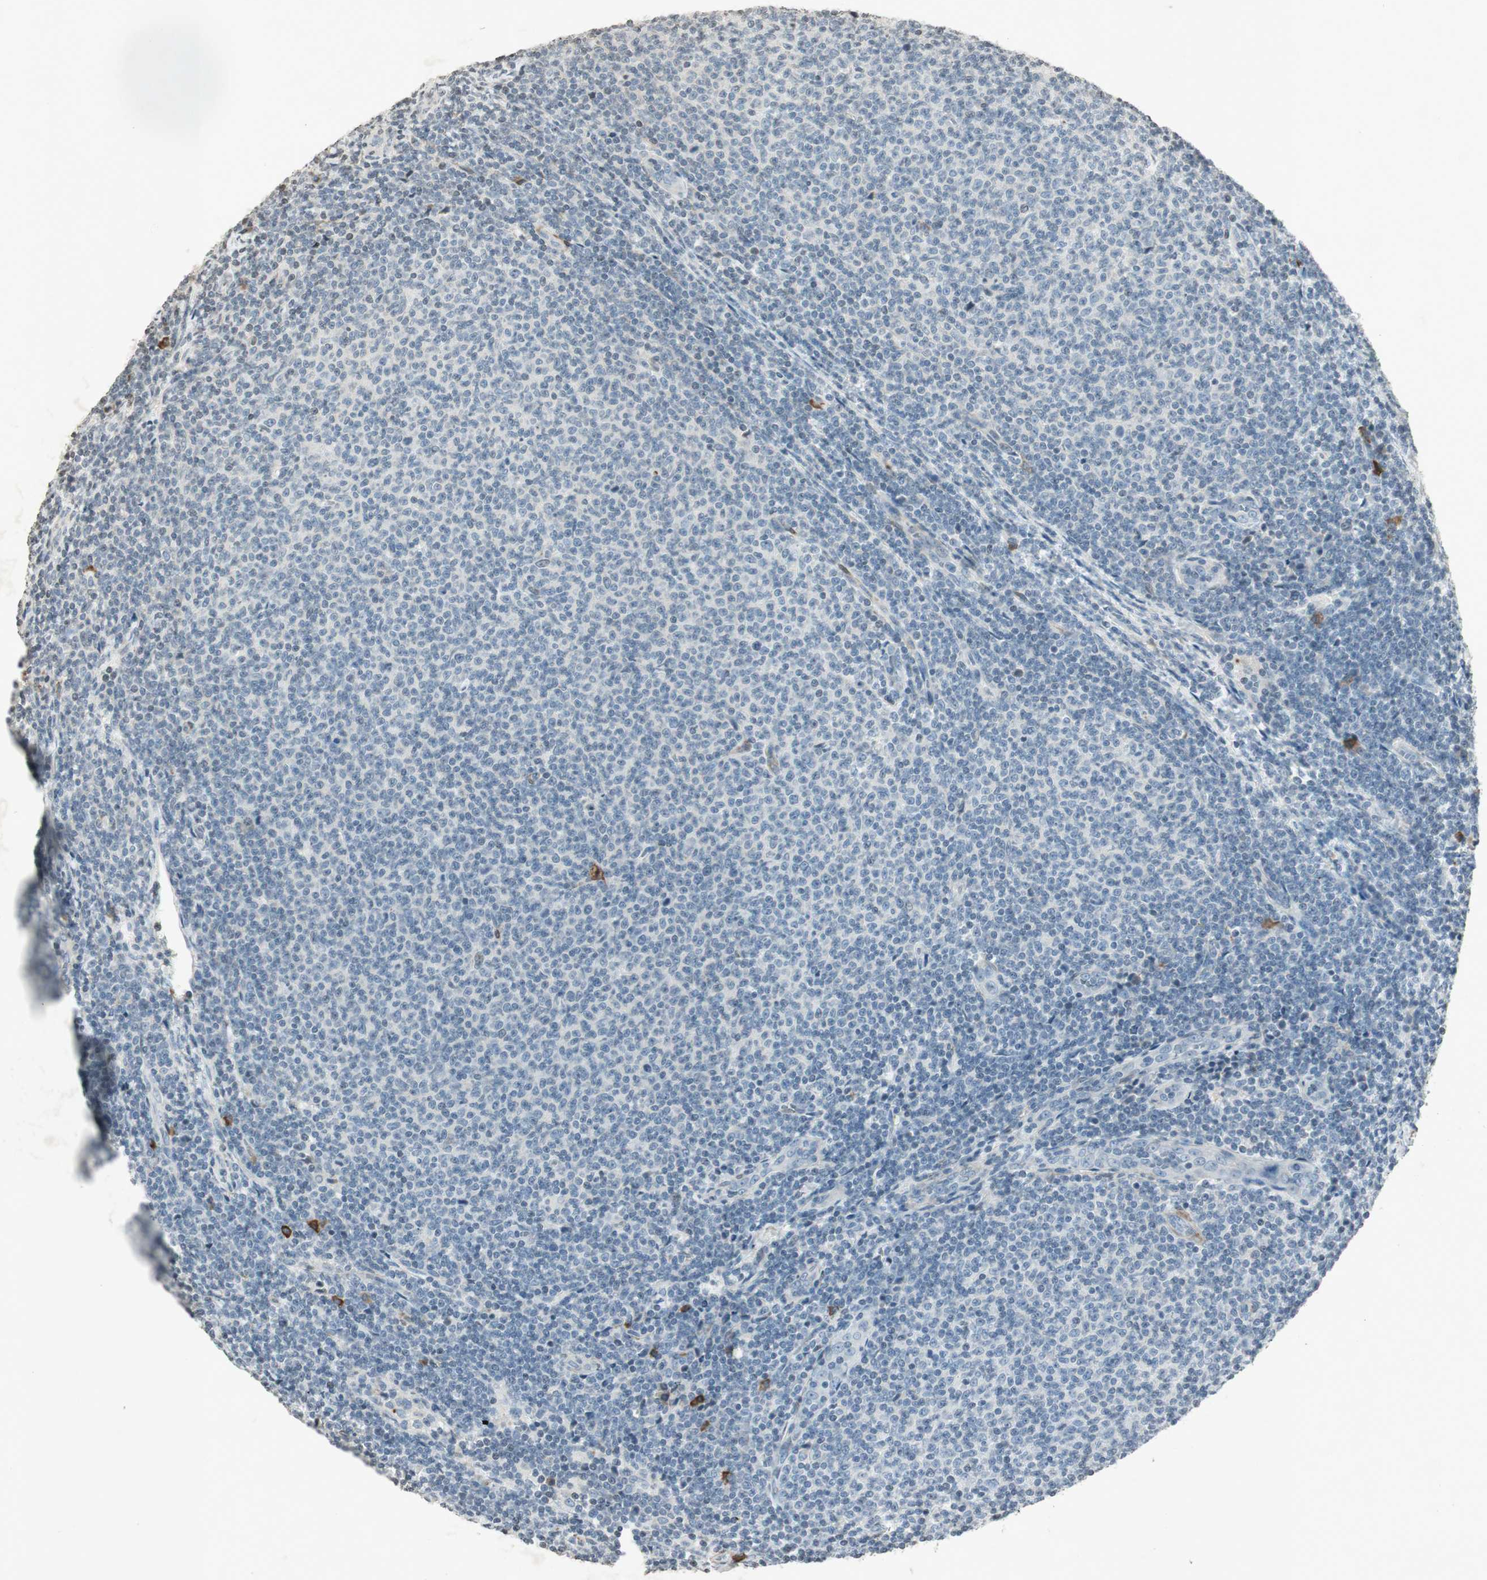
{"staining": {"intensity": "negative", "quantity": "none", "location": "none"}, "tissue": "lymphoma", "cell_type": "Tumor cells", "image_type": "cancer", "snomed": [{"axis": "morphology", "description": "Malignant lymphoma, non-Hodgkin's type, Low grade"}, {"axis": "topography", "description": "Lymph node"}], "caption": "Immunohistochemistry (IHC) of low-grade malignant lymphoma, non-Hodgkin's type exhibits no expression in tumor cells.", "gene": "PRKG1", "patient": {"sex": "male", "age": 66}}